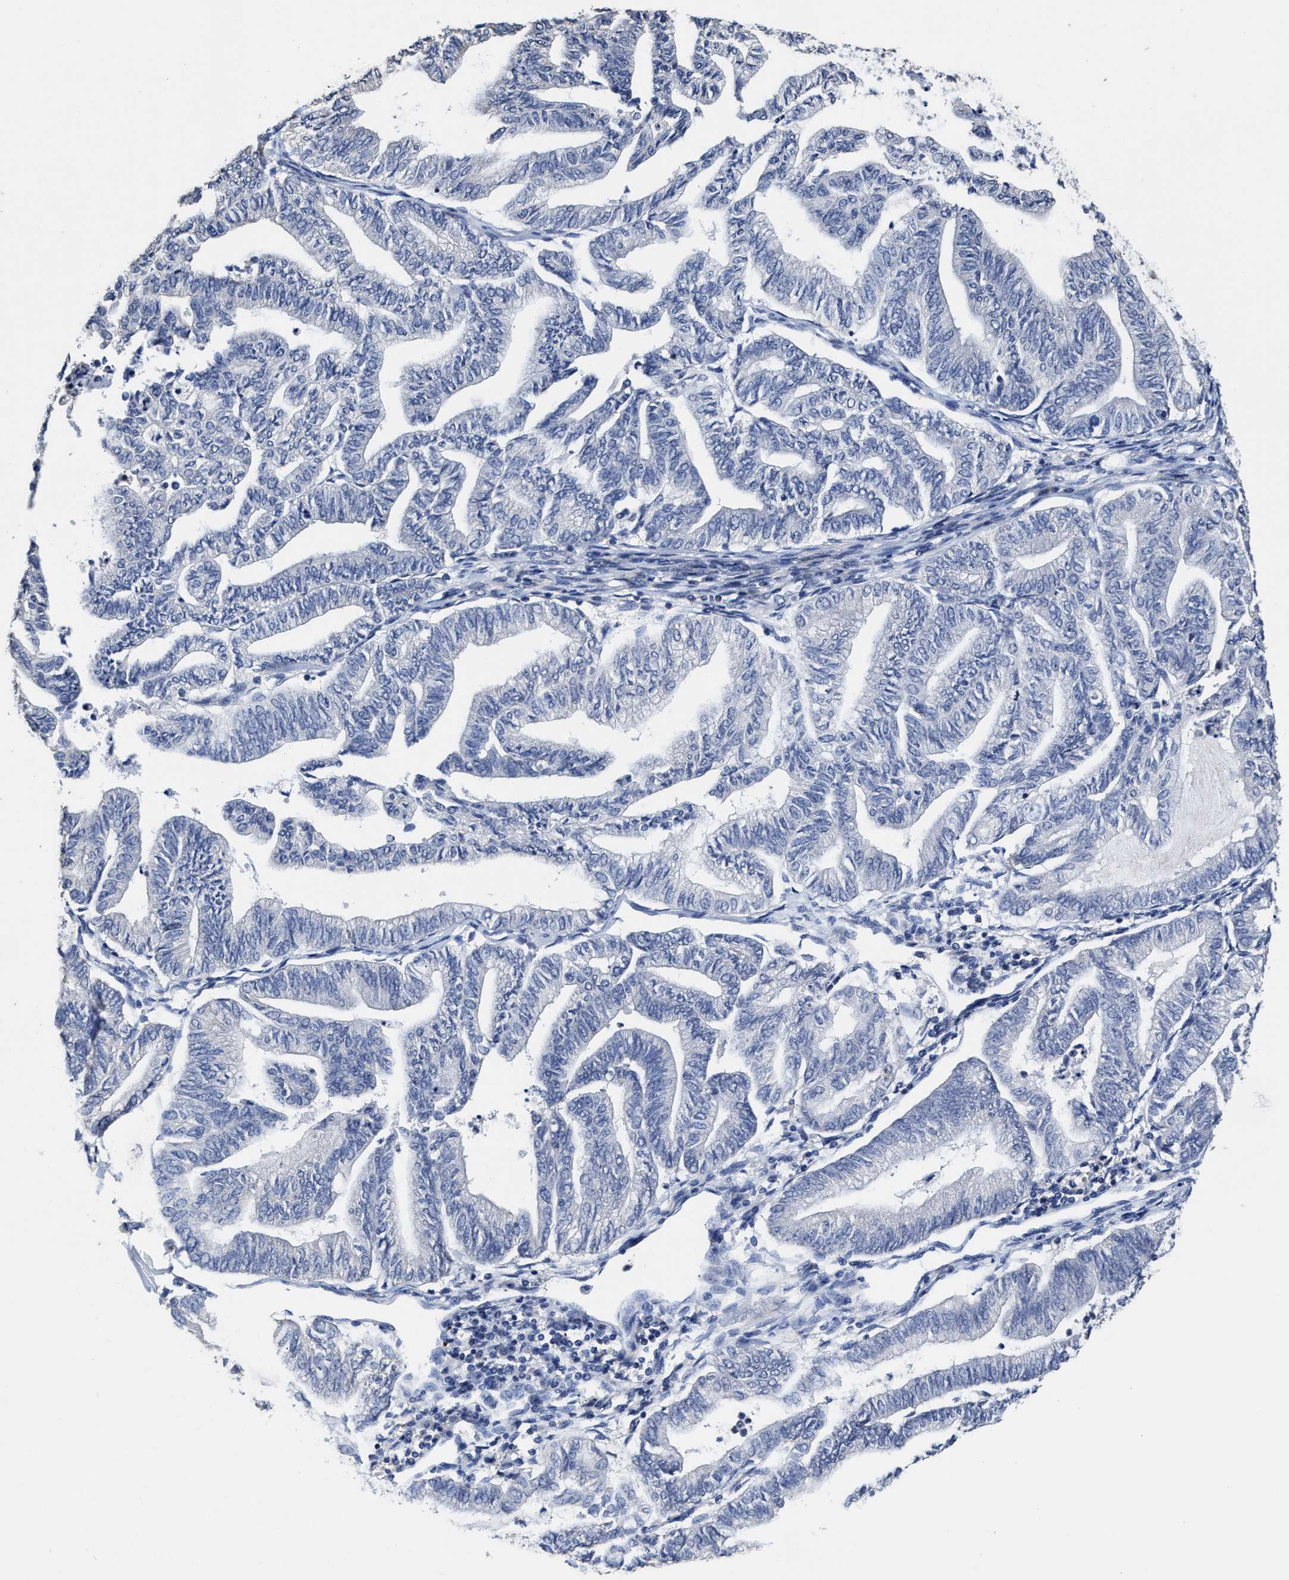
{"staining": {"intensity": "negative", "quantity": "none", "location": "none"}, "tissue": "endometrial cancer", "cell_type": "Tumor cells", "image_type": "cancer", "snomed": [{"axis": "morphology", "description": "Adenocarcinoma, NOS"}, {"axis": "topography", "description": "Endometrium"}], "caption": "High magnification brightfield microscopy of endometrial adenocarcinoma stained with DAB (3,3'-diaminobenzidine) (brown) and counterstained with hematoxylin (blue): tumor cells show no significant expression.", "gene": "ZFAT", "patient": {"sex": "female", "age": 79}}